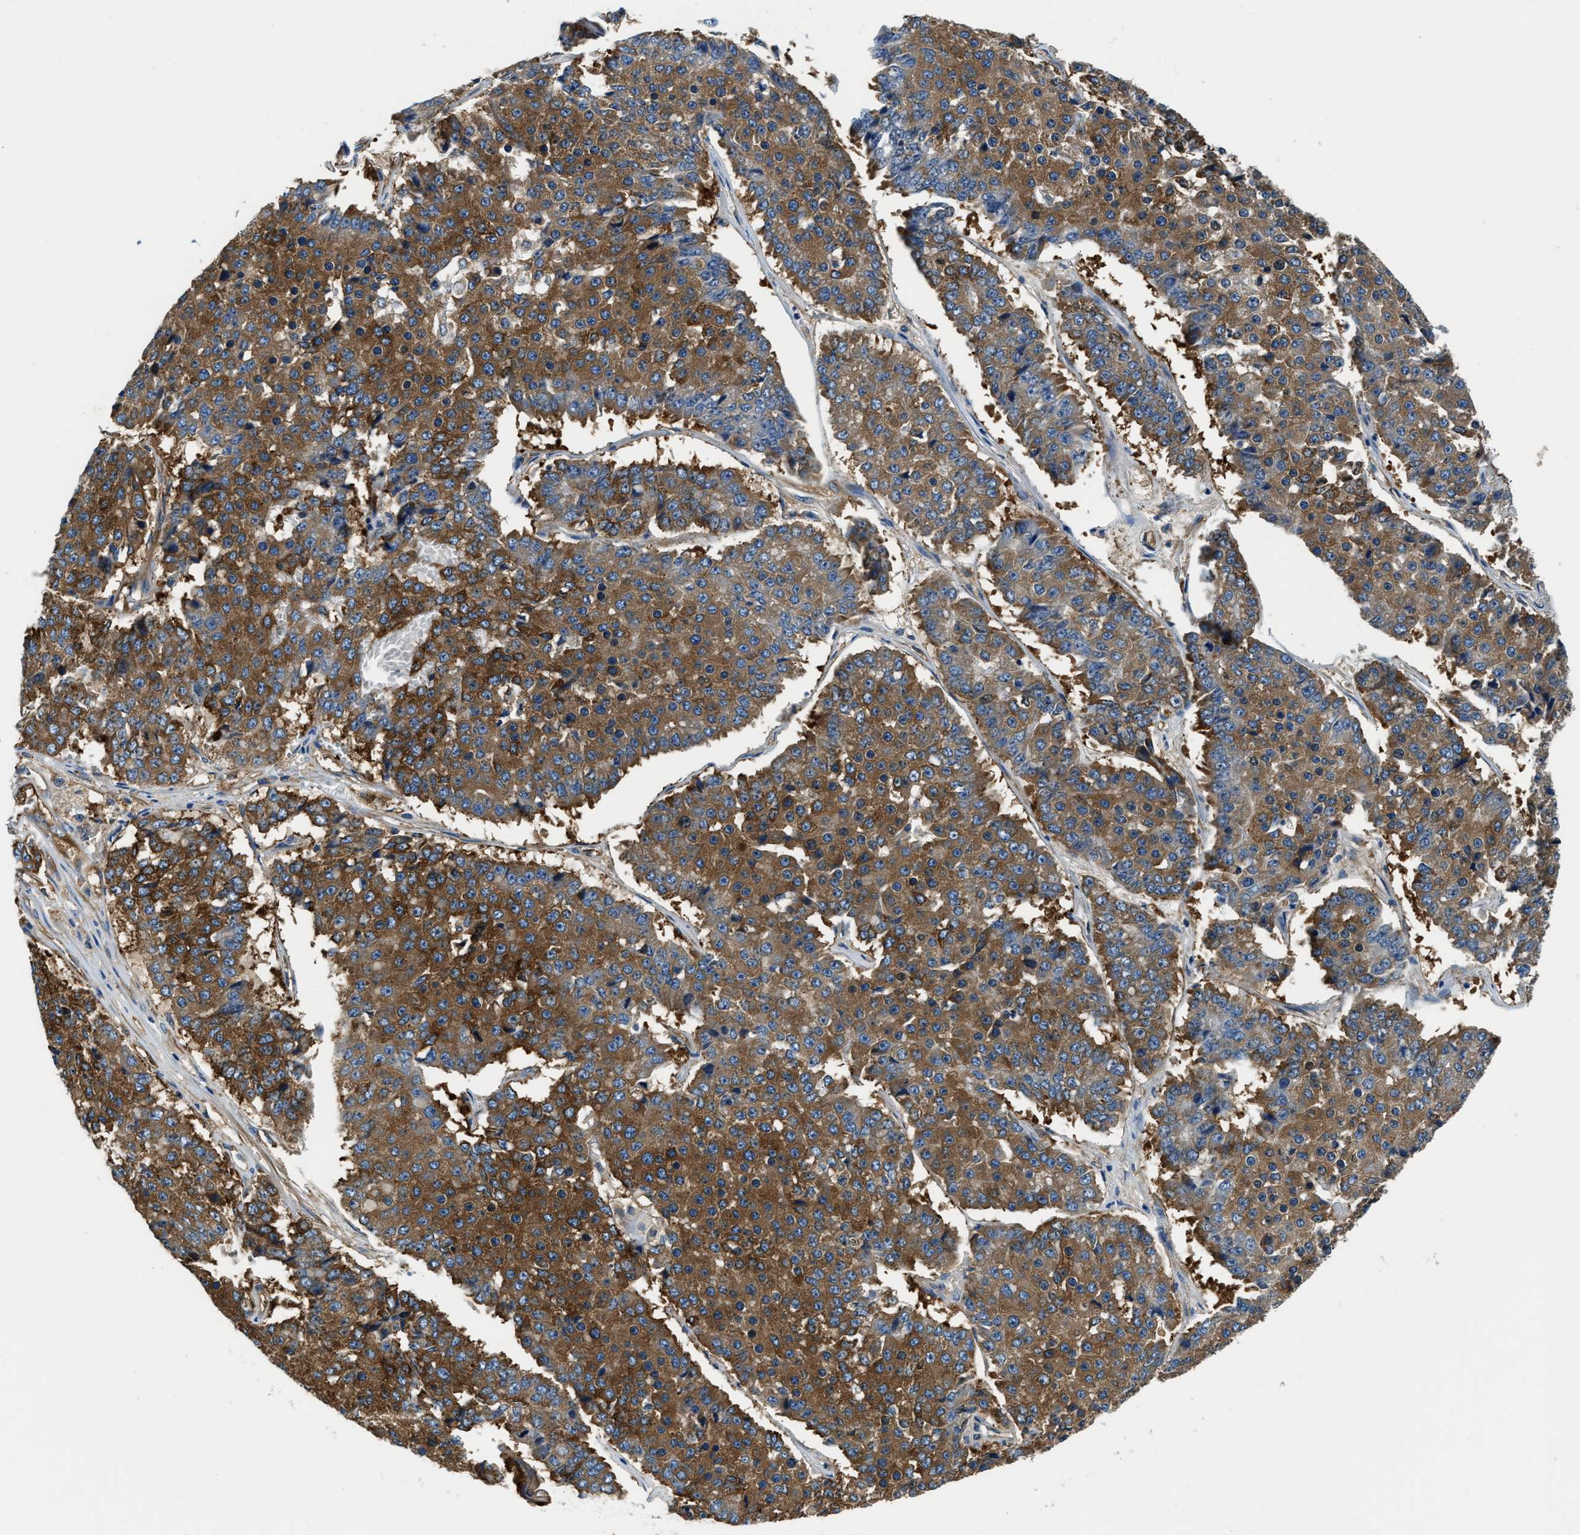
{"staining": {"intensity": "strong", "quantity": ">75%", "location": "cytoplasmic/membranous"}, "tissue": "pancreatic cancer", "cell_type": "Tumor cells", "image_type": "cancer", "snomed": [{"axis": "morphology", "description": "Adenocarcinoma, NOS"}, {"axis": "topography", "description": "Pancreas"}], "caption": "Immunohistochemical staining of human pancreatic adenocarcinoma displays high levels of strong cytoplasmic/membranous positivity in about >75% of tumor cells.", "gene": "EEA1", "patient": {"sex": "male", "age": 50}}